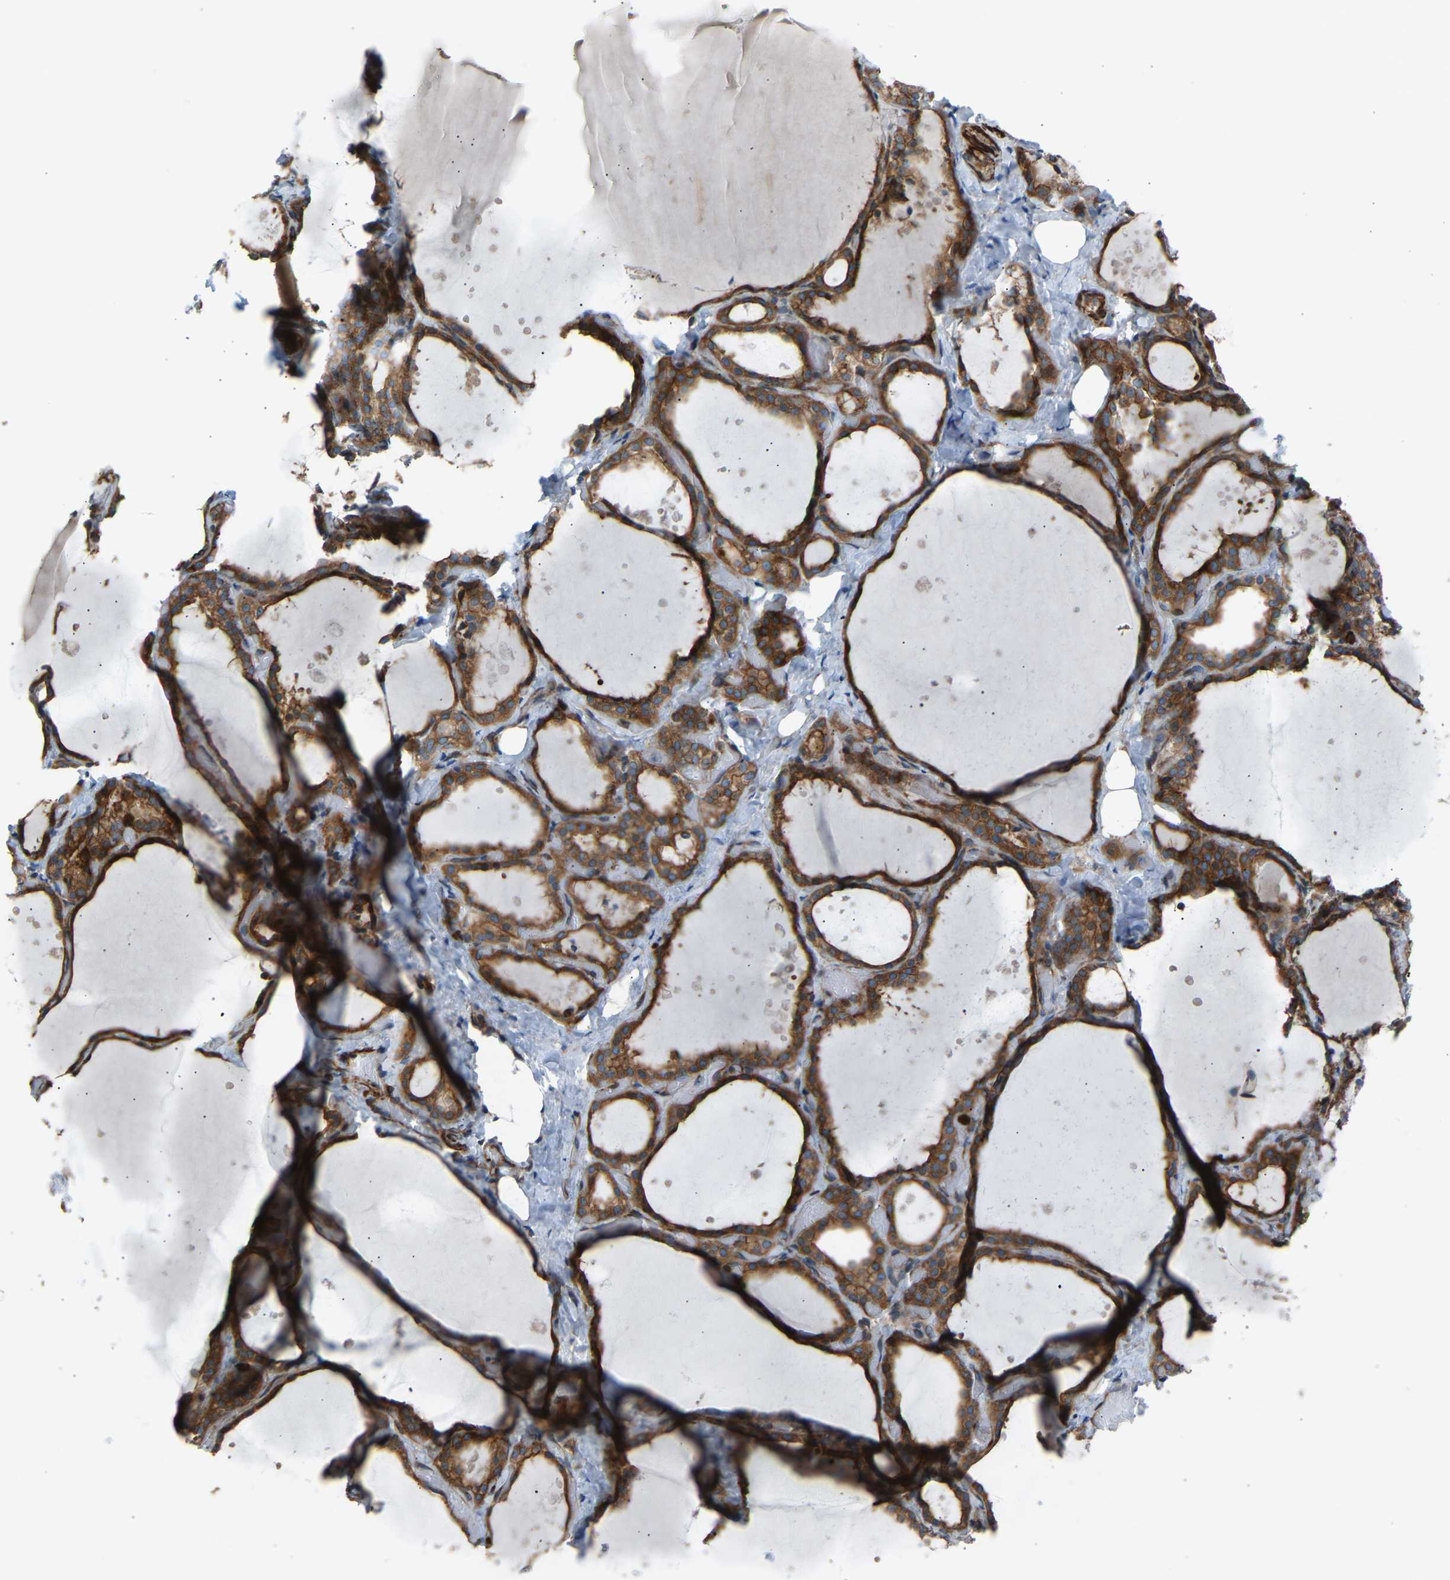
{"staining": {"intensity": "strong", "quantity": ">75%", "location": "cytoplasmic/membranous"}, "tissue": "thyroid gland", "cell_type": "Glandular cells", "image_type": "normal", "snomed": [{"axis": "morphology", "description": "Normal tissue, NOS"}, {"axis": "topography", "description": "Thyroid gland"}], "caption": "IHC micrograph of normal thyroid gland: human thyroid gland stained using immunohistochemistry (IHC) displays high levels of strong protein expression localized specifically in the cytoplasmic/membranous of glandular cells, appearing as a cytoplasmic/membranous brown color.", "gene": "VPS41", "patient": {"sex": "female", "age": 44}}